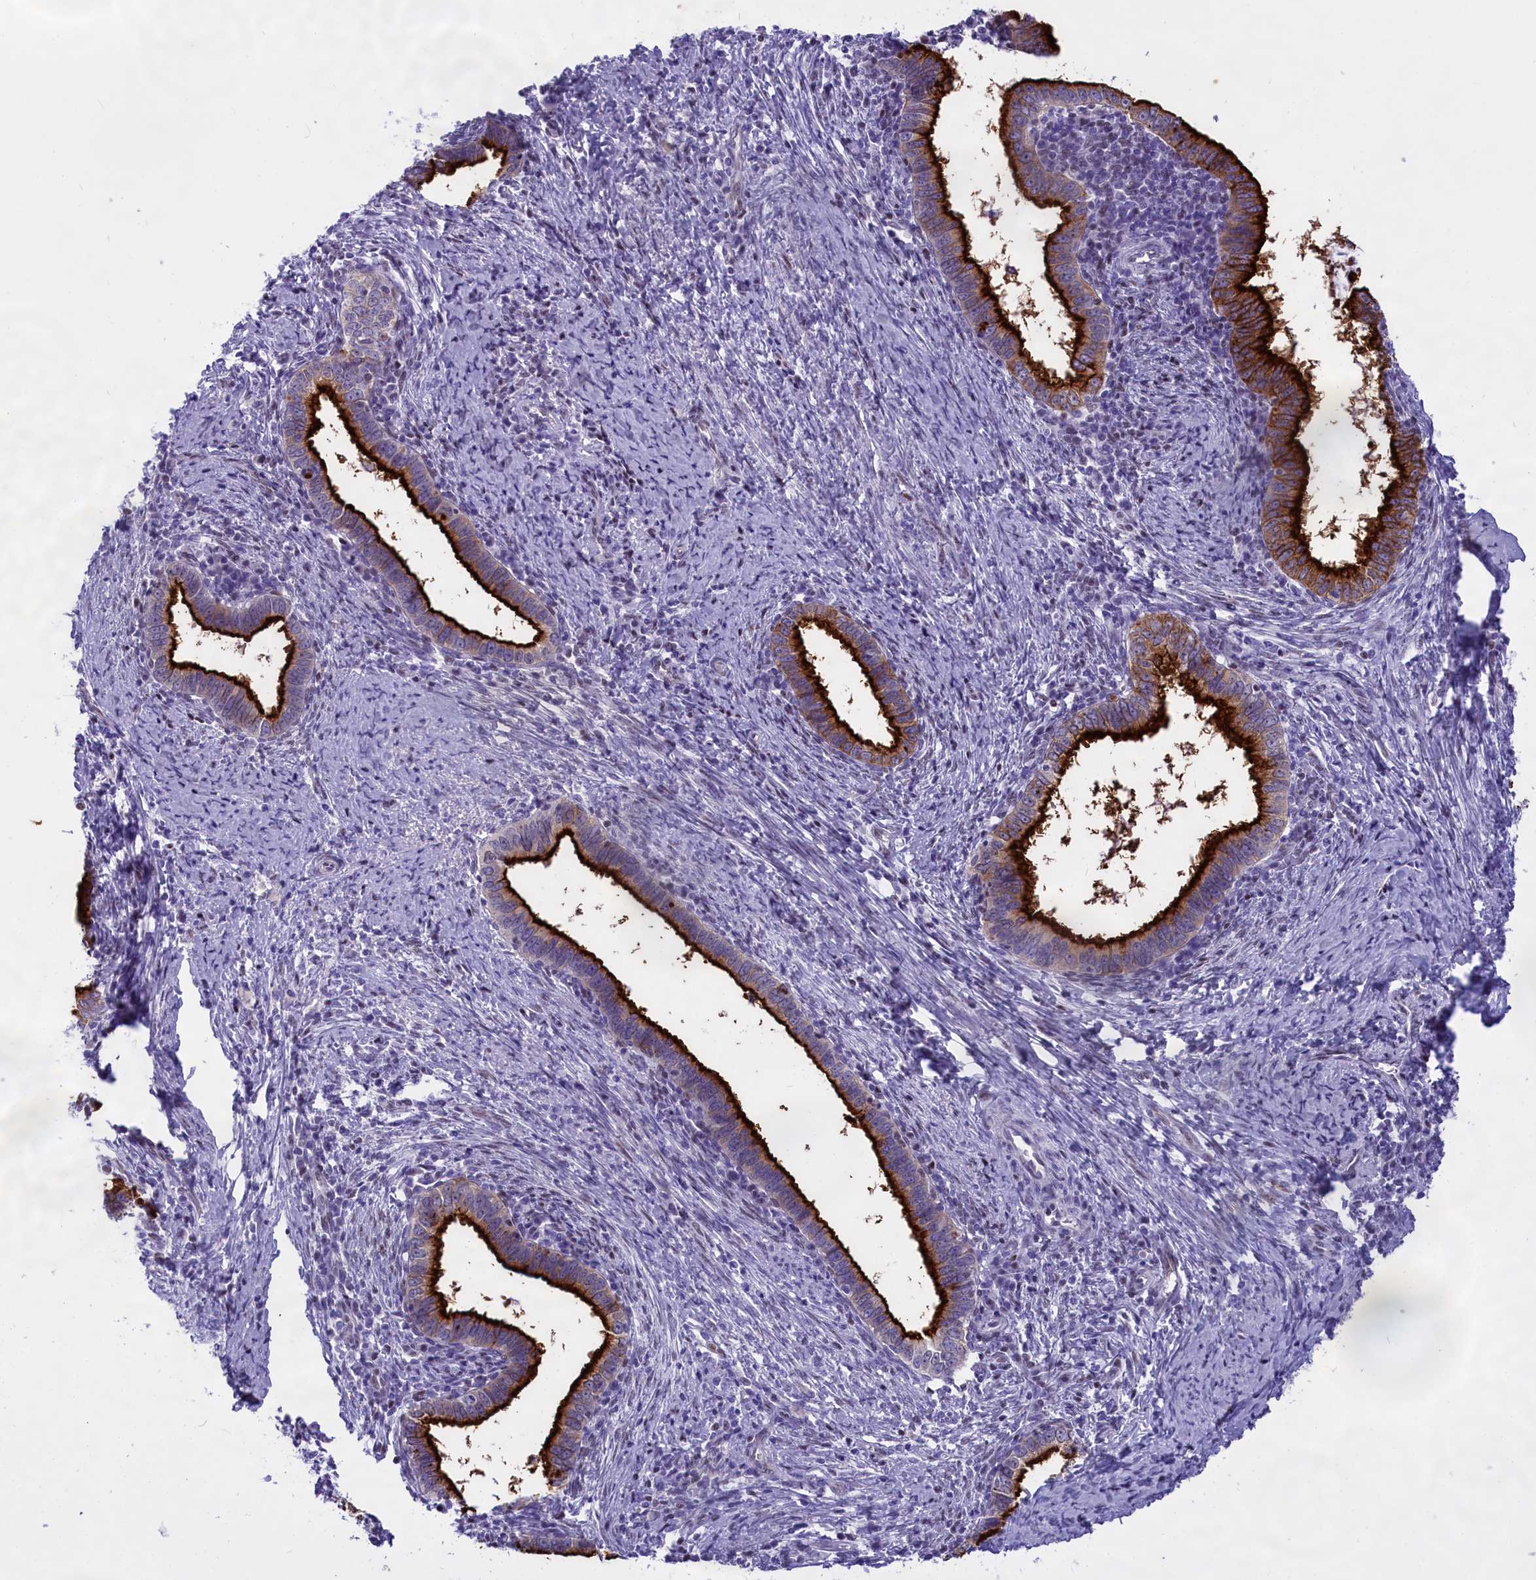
{"staining": {"intensity": "strong", "quantity": ">75%", "location": "cytoplasmic/membranous"}, "tissue": "cervical cancer", "cell_type": "Tumor cells", "image_type": "cancer", "snomed": [{"axis": "morphology", "description": "Adenocarcinoma, NOS"}, {"axis": "topography", "description": "Cervix"}], "caption": "Immunohistochemistry (IHC) micrograph of neoplastic tissue: cervical adenocarcinoma stained using immunohistochemistry (IHC) demonstrates high levels of strong protein expression localized specifically in the cytoplasmic/membranous of tumor cells, appearing as a cytoplasmic/membranous brown color.", "gene": "SPIRE2", "patient": {"sex": "female", "age": 36}}